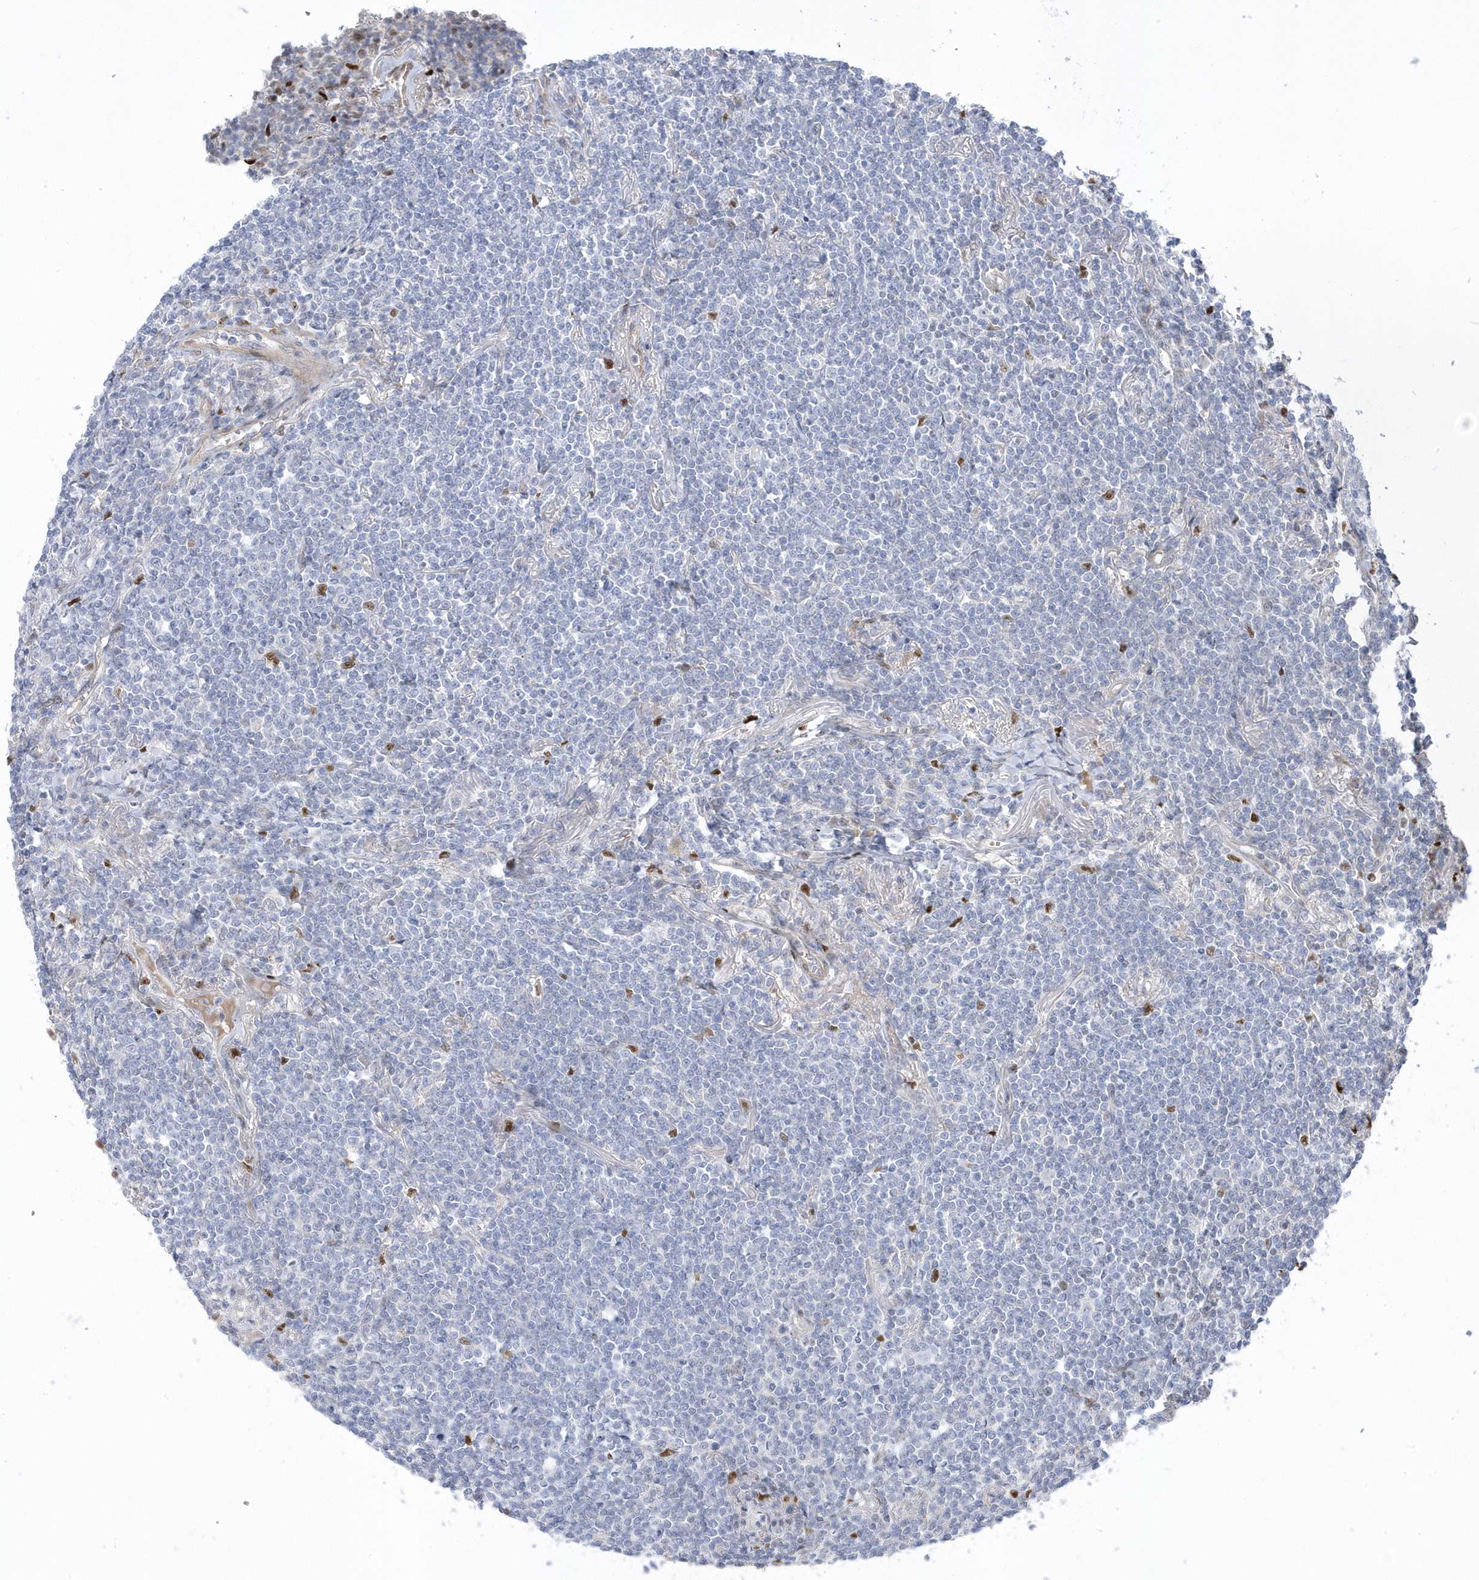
{"staining": {"intensity": "negative", "quantity": "none", "location": "none"}, "tissue": "lymphoma", "cell_type": "Tumor cells", "image_type": "cancer", "snomed": [{"axis": "morphology", "description": "Malignant lymphoma, non-Hodgkin's type, Low grade"}, {"axis": "topography", "description": "Lung"}], "caption": "DAB immunohistochemical staining of human malignant lymphoma, non-Hodgkin's type (low-grade) exhibits no significant staining in tumor cells.", "gene": "GTPBP6", "patient": {"sex": "female", "age": 71}}